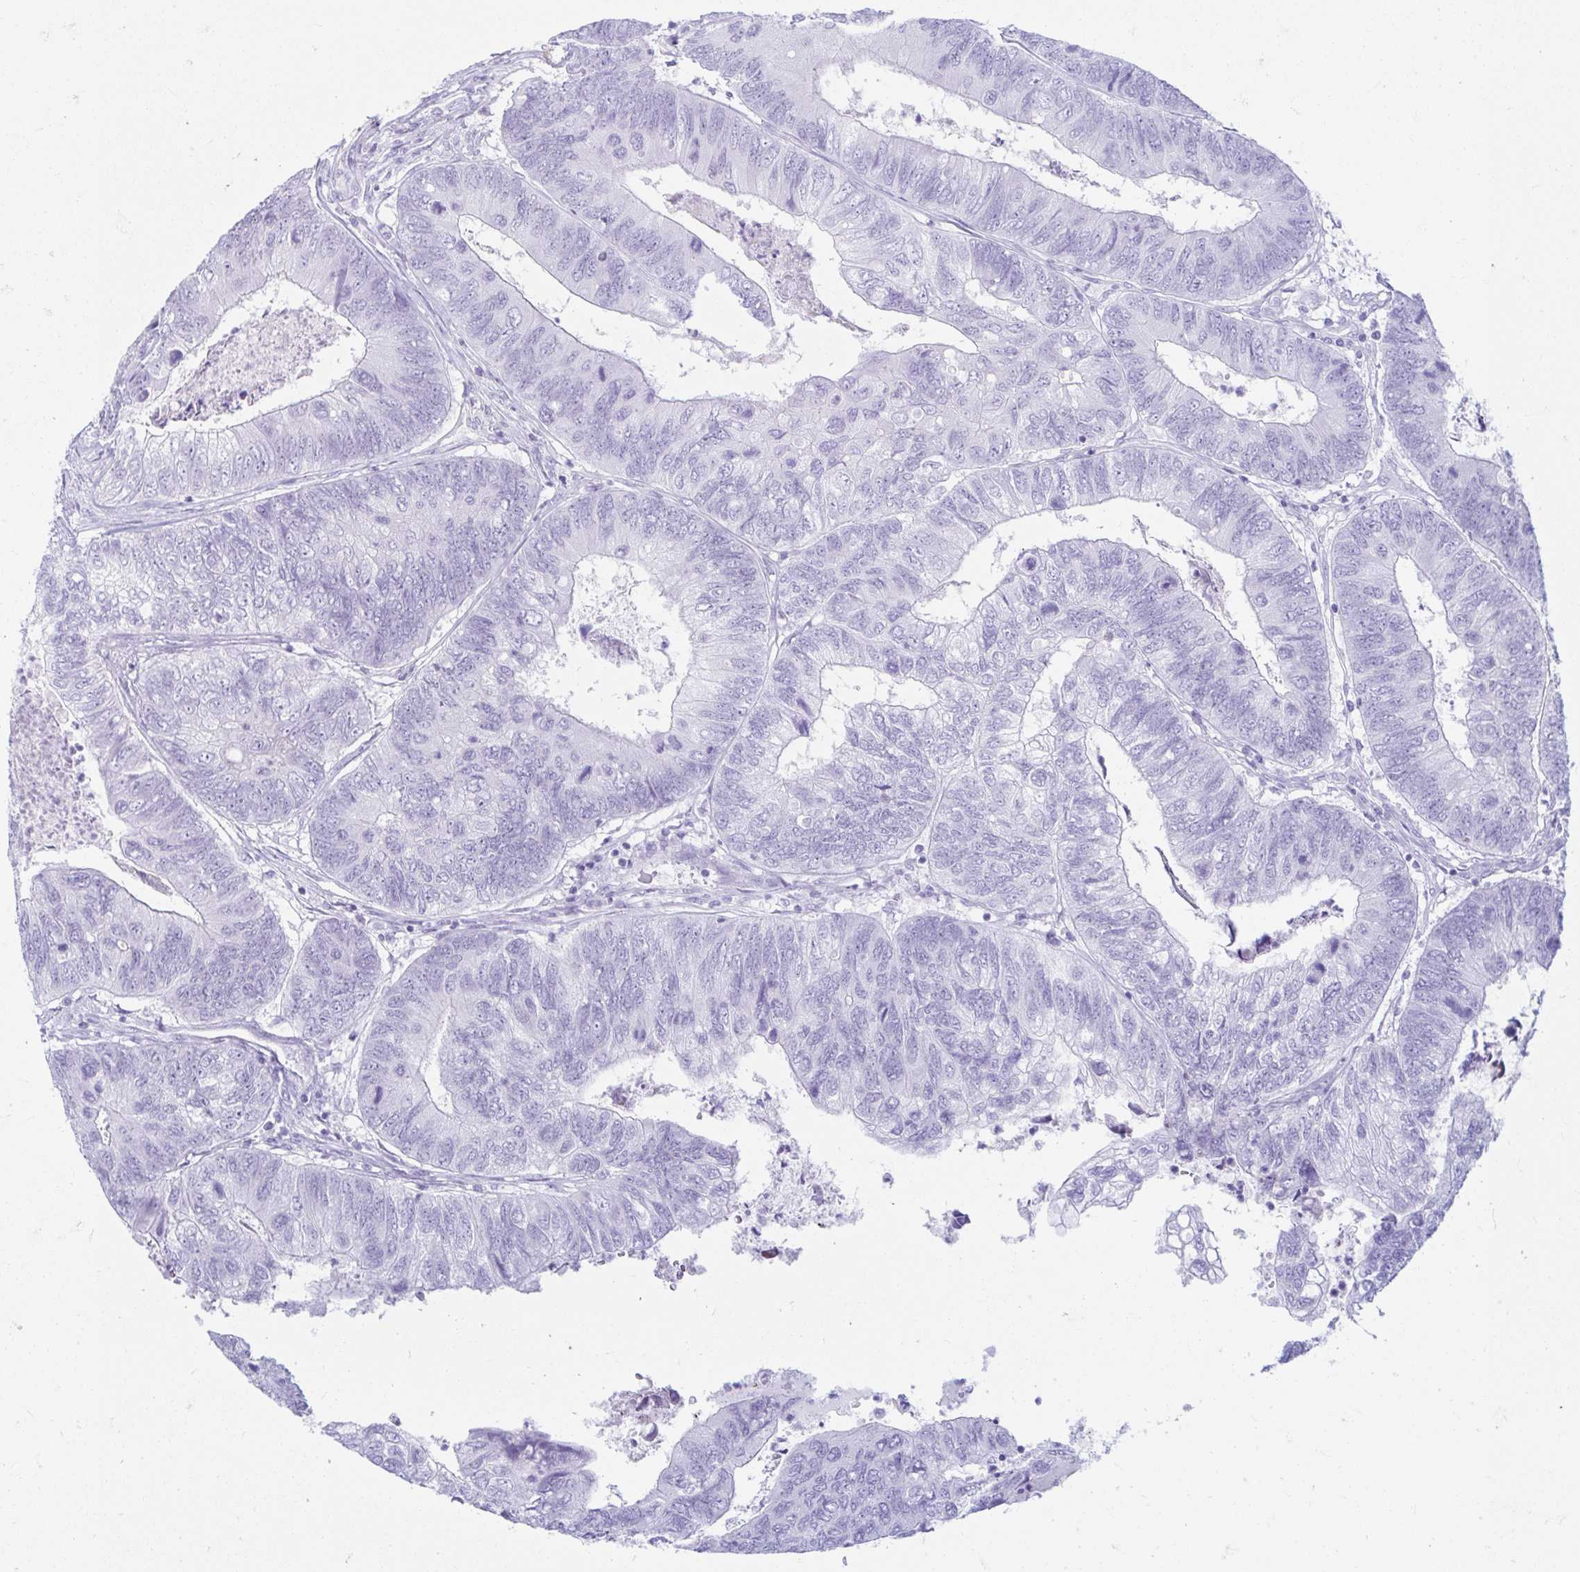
{"staining": {"intensity": "negative", "quantity": "none", "location": "none"}, "tissue": "colorectal cancer", "cell_type": "Tumor cells", "image_type": "cancer", "snomed": [{"axis": "morphology", "description": "Adenocarcinoma, NOS"}, {"axis": "topography", "description": "Colon"}], "caption": "Human colorectal cancer (adenocarcinoma) stained for a protein using immunohistochemistry (IHC) shows no expression in tumor cells.", "gene": "ERICH6", "patient": {"sex": "female", "age": 67}}